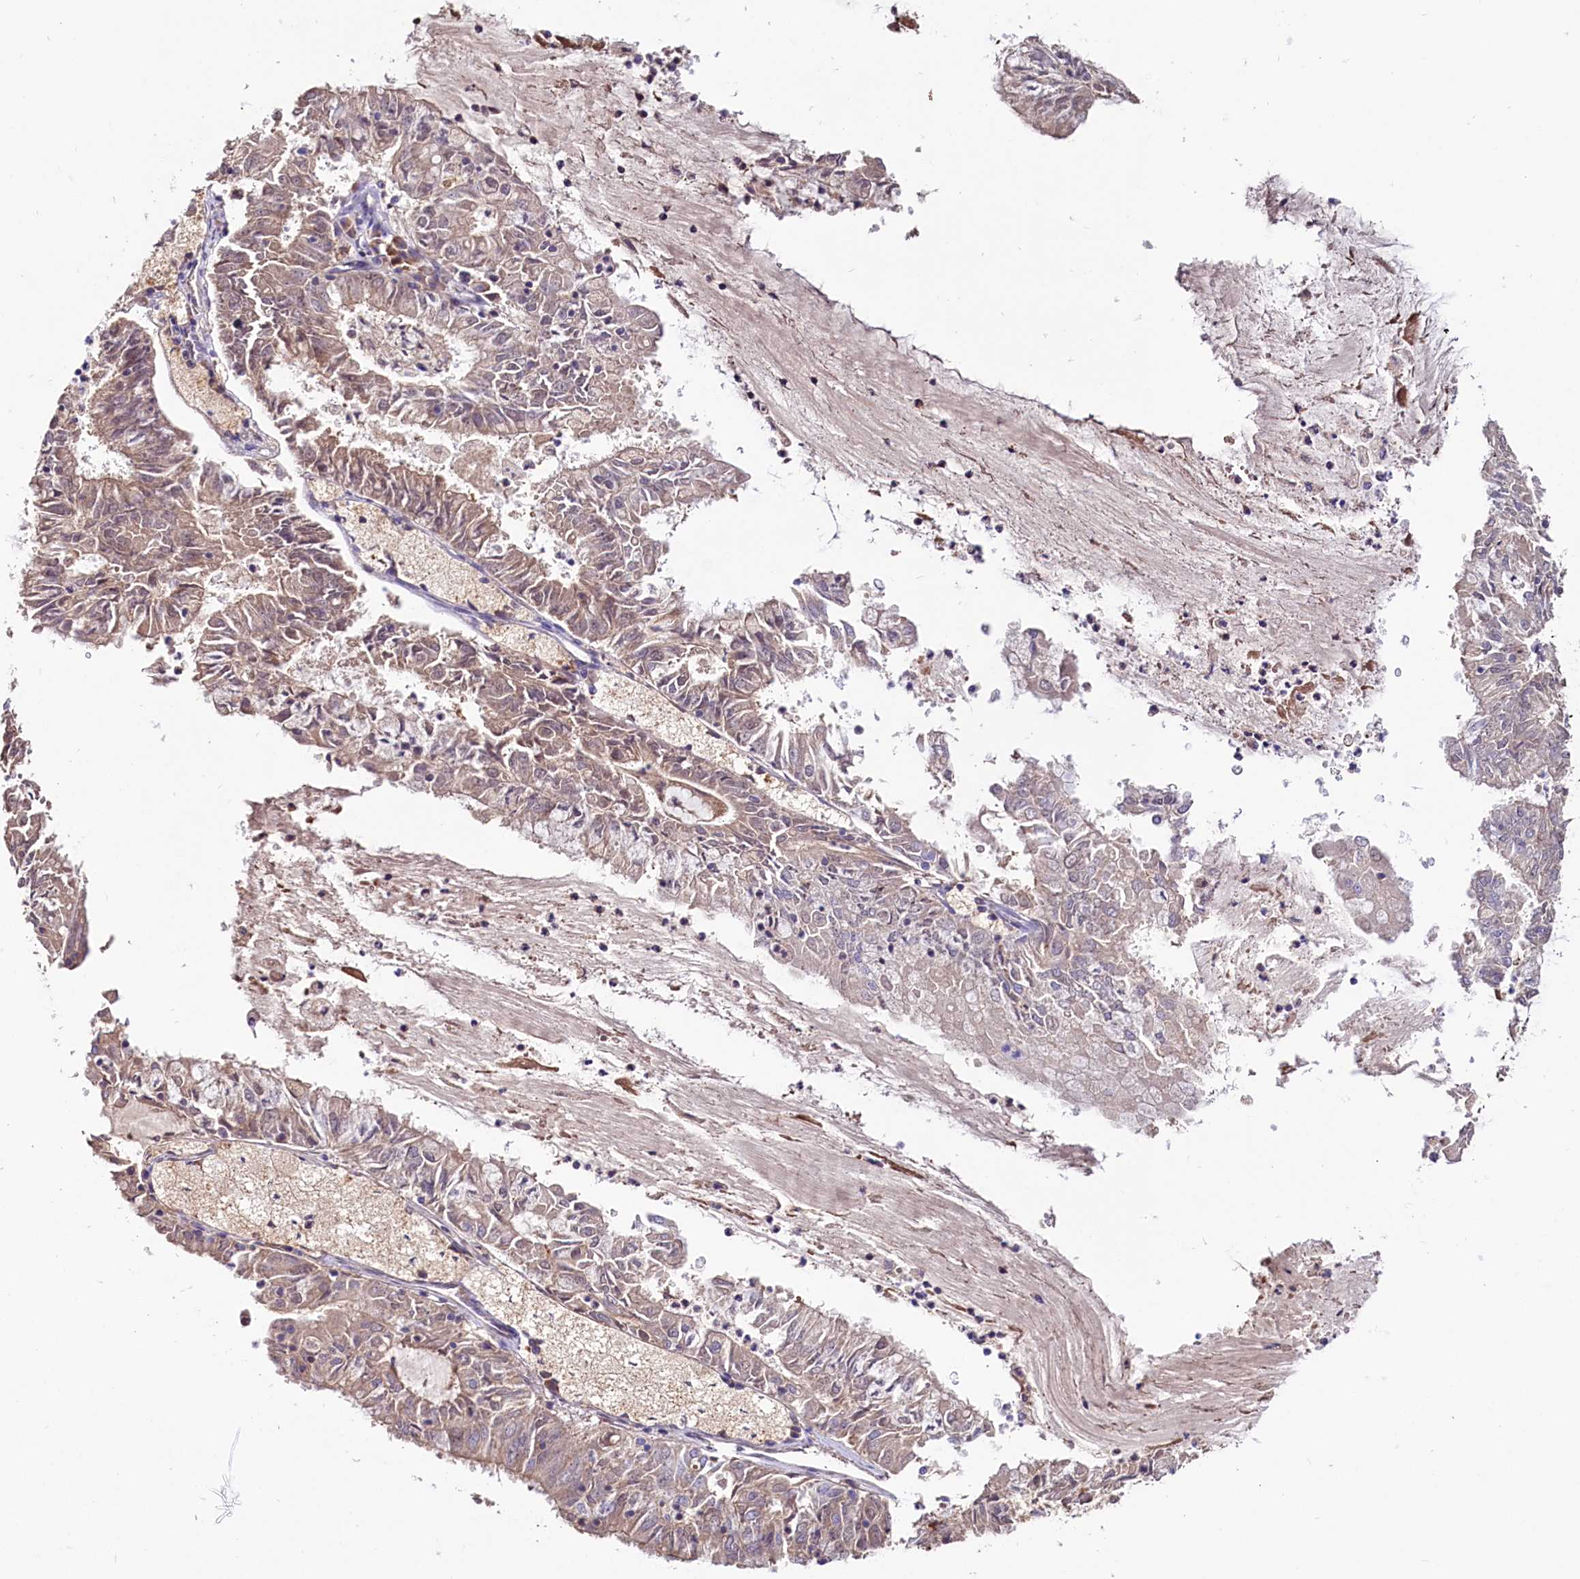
{"staining": {"intensity": "weak", "quantity": "25%-75%", "location": "cytoplasmic/membranous"}, "tissue": "endometrial cancer", "cell_type": "Tumor cells", "image_type": "cancer", "snomed": [{"axis": "morphology", "description": "Adenocarcinoma, NOS"}, {"axis": "topography", "description": "Endometrium"}], "caption": "Protein staining demonstrates weak cytoplasmic/membranous positivity in about 25%-75% of tumor cells in endometrial adenocarcinoma.", "gene": "IL17RD", "patient": {"sex": "female", "age": 57}}